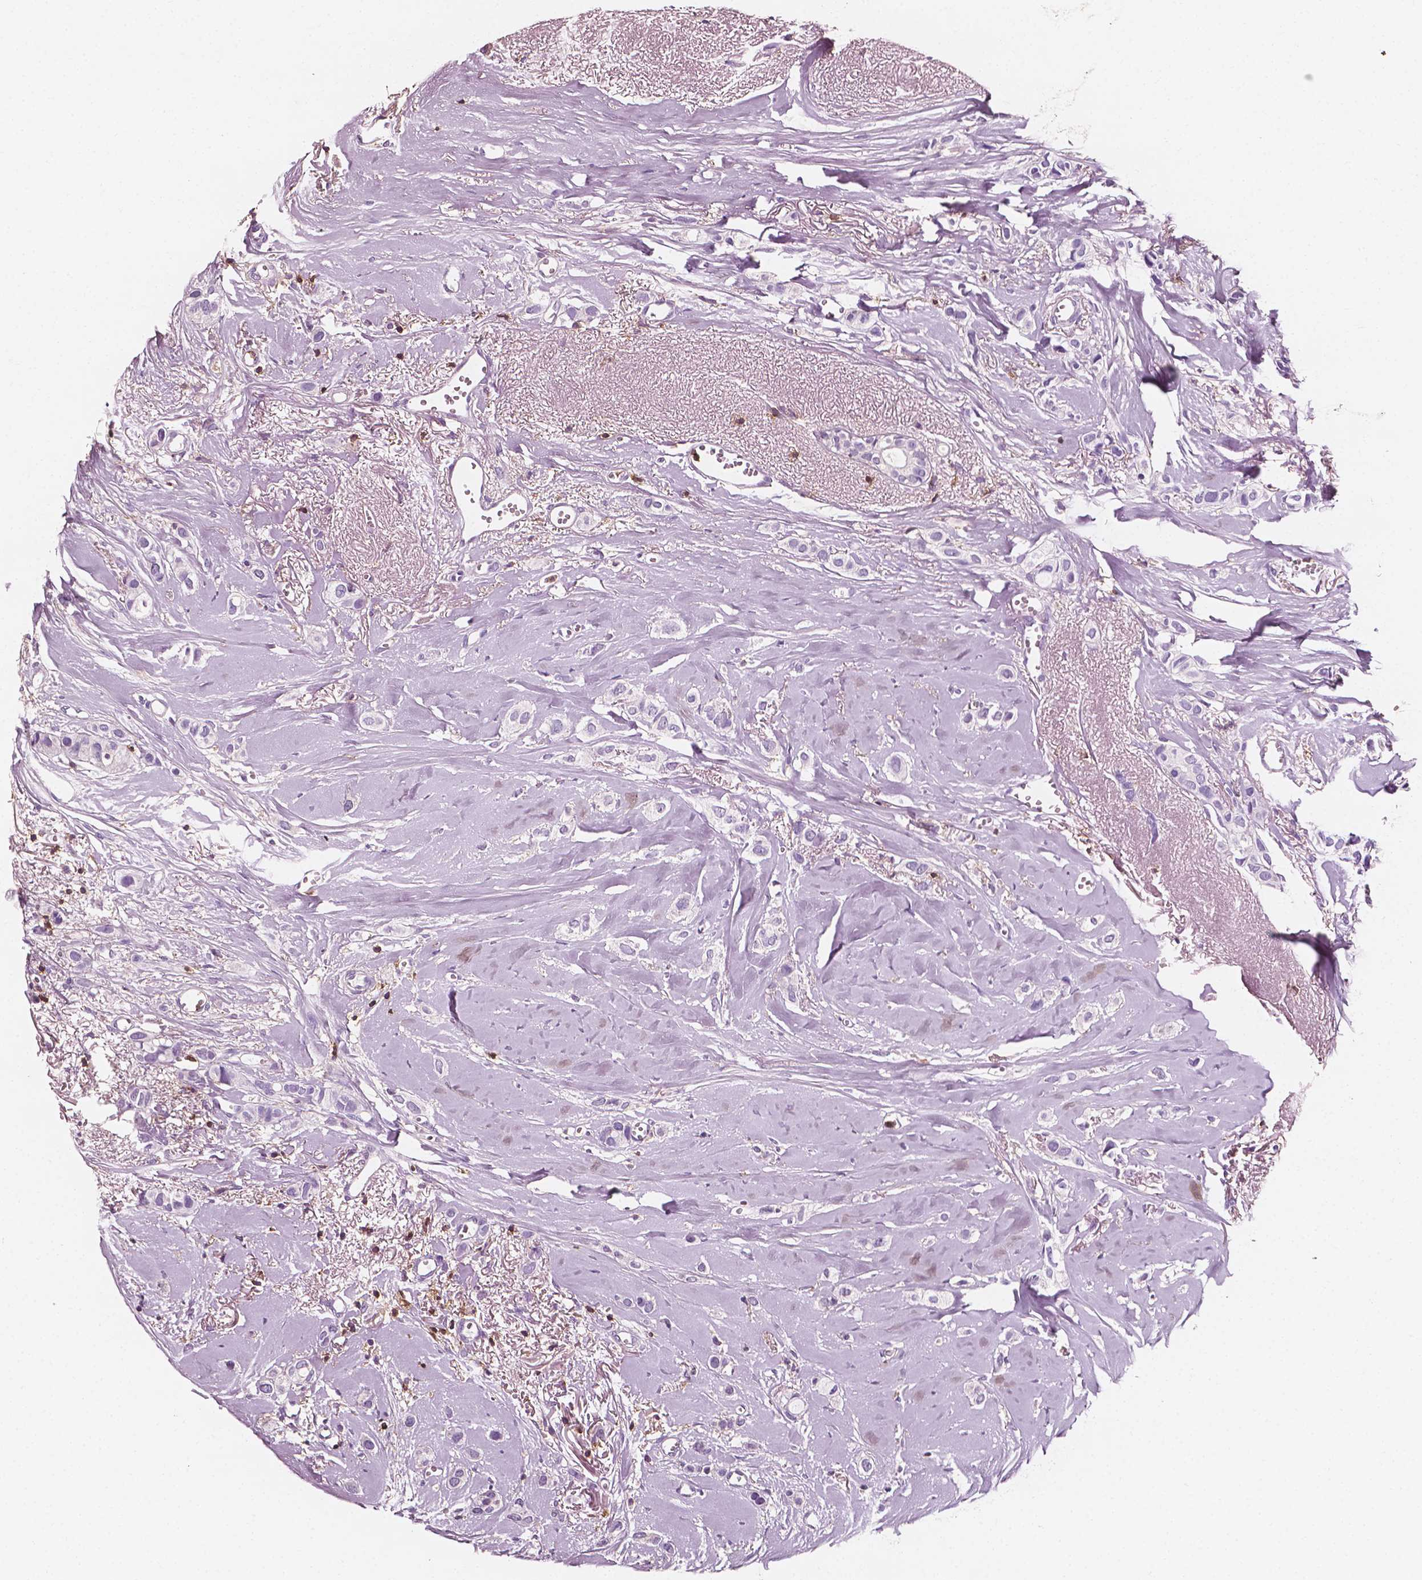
{"staining": {"intensity": "negative", "quantity": "none", "location": "none"}, "tissue": "breast cancer", "cell_type": "Tumor cells", "image_type": "cancer", "snomed": [{"axis": "morphology", "description": "Duct carcinoma"}, {"axis": "topography", "description": "Breast"}], "caption": "DAB immunohistochemical staining of breast invasive ductal carcinoma displays no significant expression in tumor cells.", "gene": "PTPRC", "patient": {"sex": "female", "age": 85}}